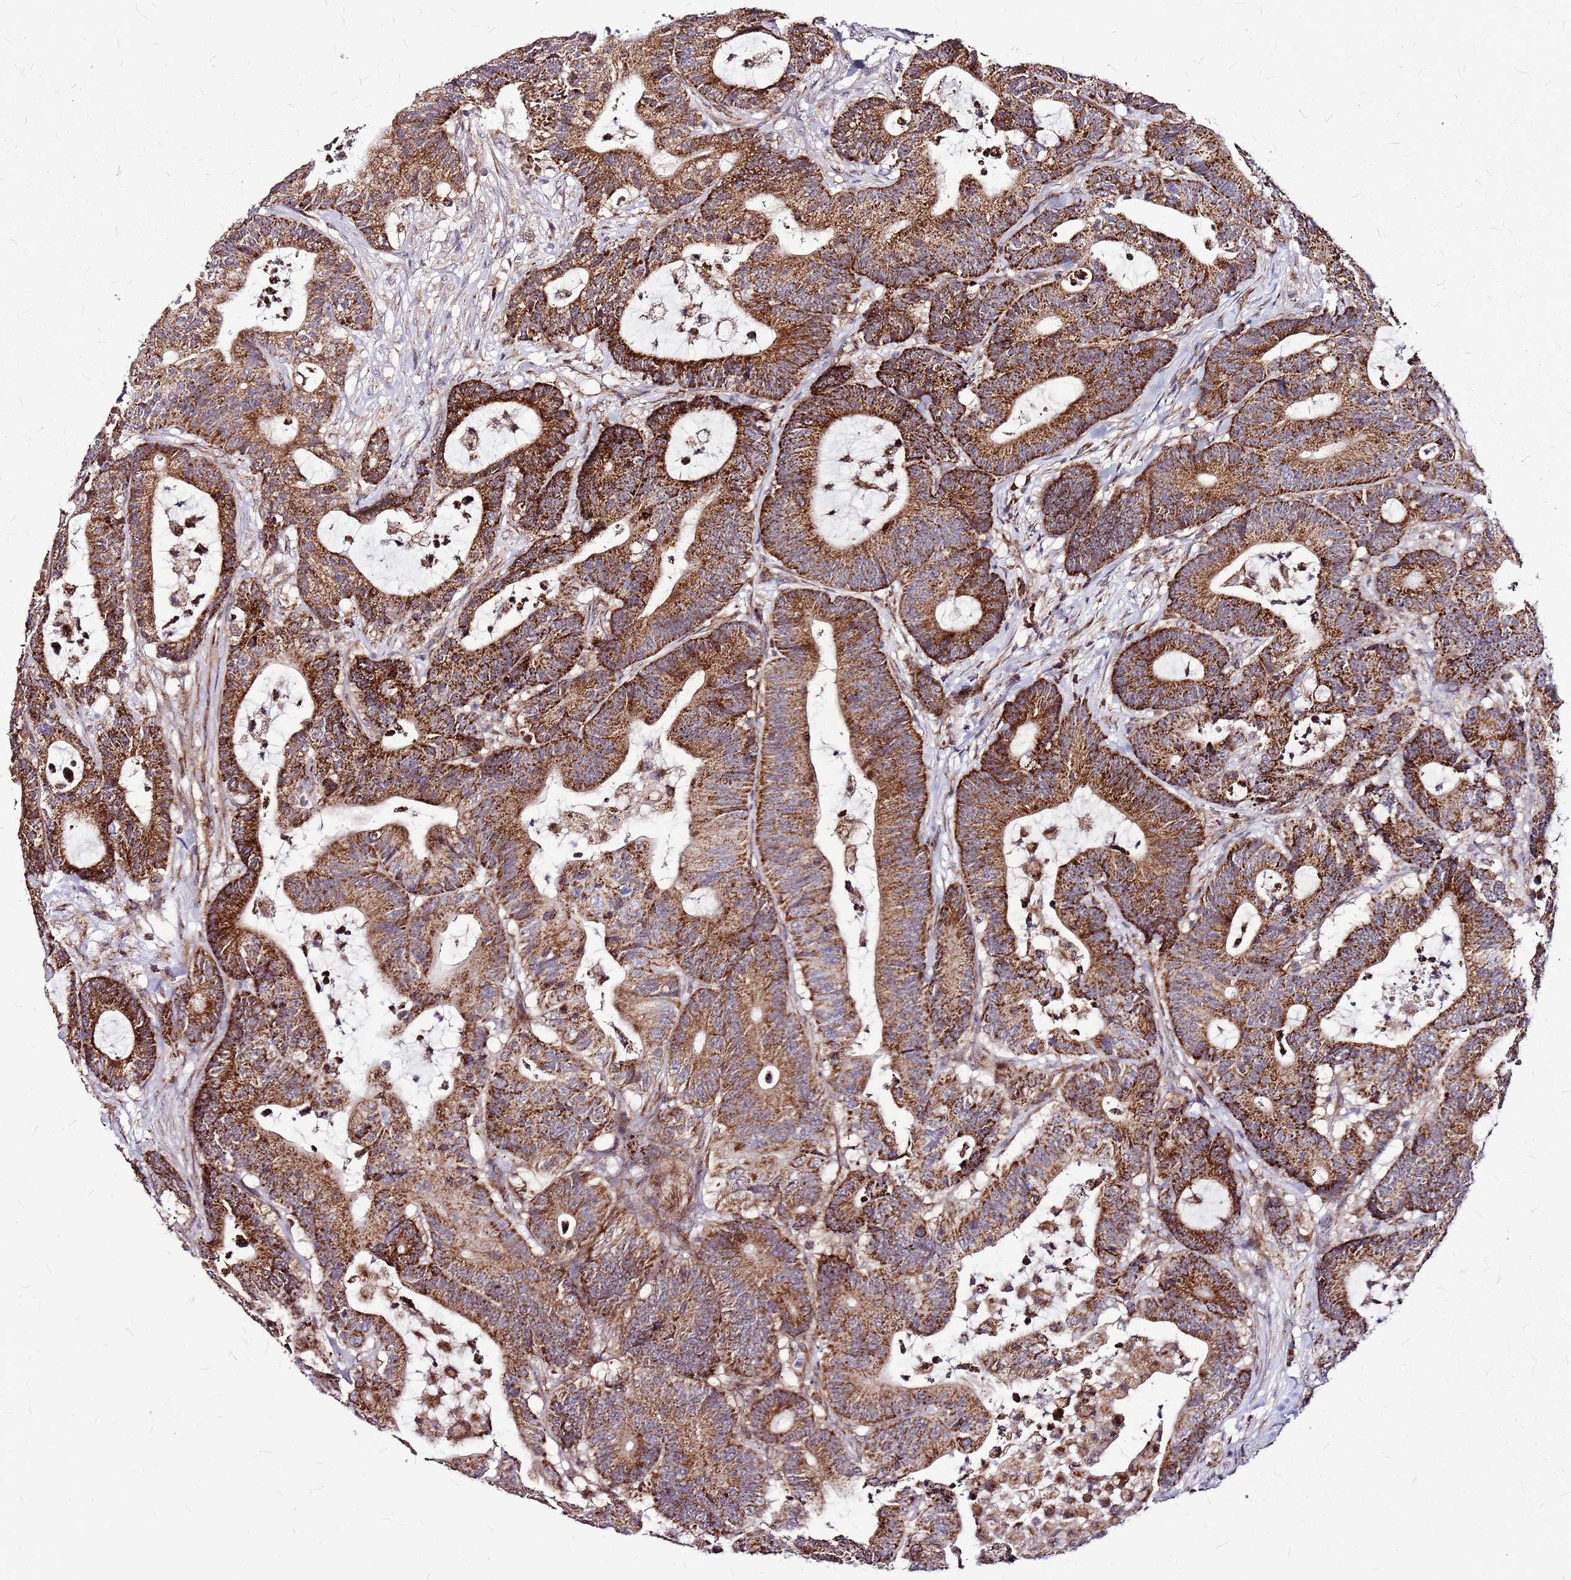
{"staining": {"intensity": "strong", "quantity": ">75%", "location": "cytoplasmic/membranous"}, "tissue": "colorectal cancer", "cell_type": "Tumor cells", "image_type": "cancer", "snomed": [{"axis": "morphology", "description": "Adenocarcinoma, NOS"}, {"axis": "topography", "description": "Colon"}], "caption": "Colorectal adenocarcinoma was stained to show a protein in brown. There is high levels of strong cytoplasmic/membranous positivity in about >75% of tumor cells.", "gene": "OR51T1", "patient": {"sex": "female", "age": 84}}